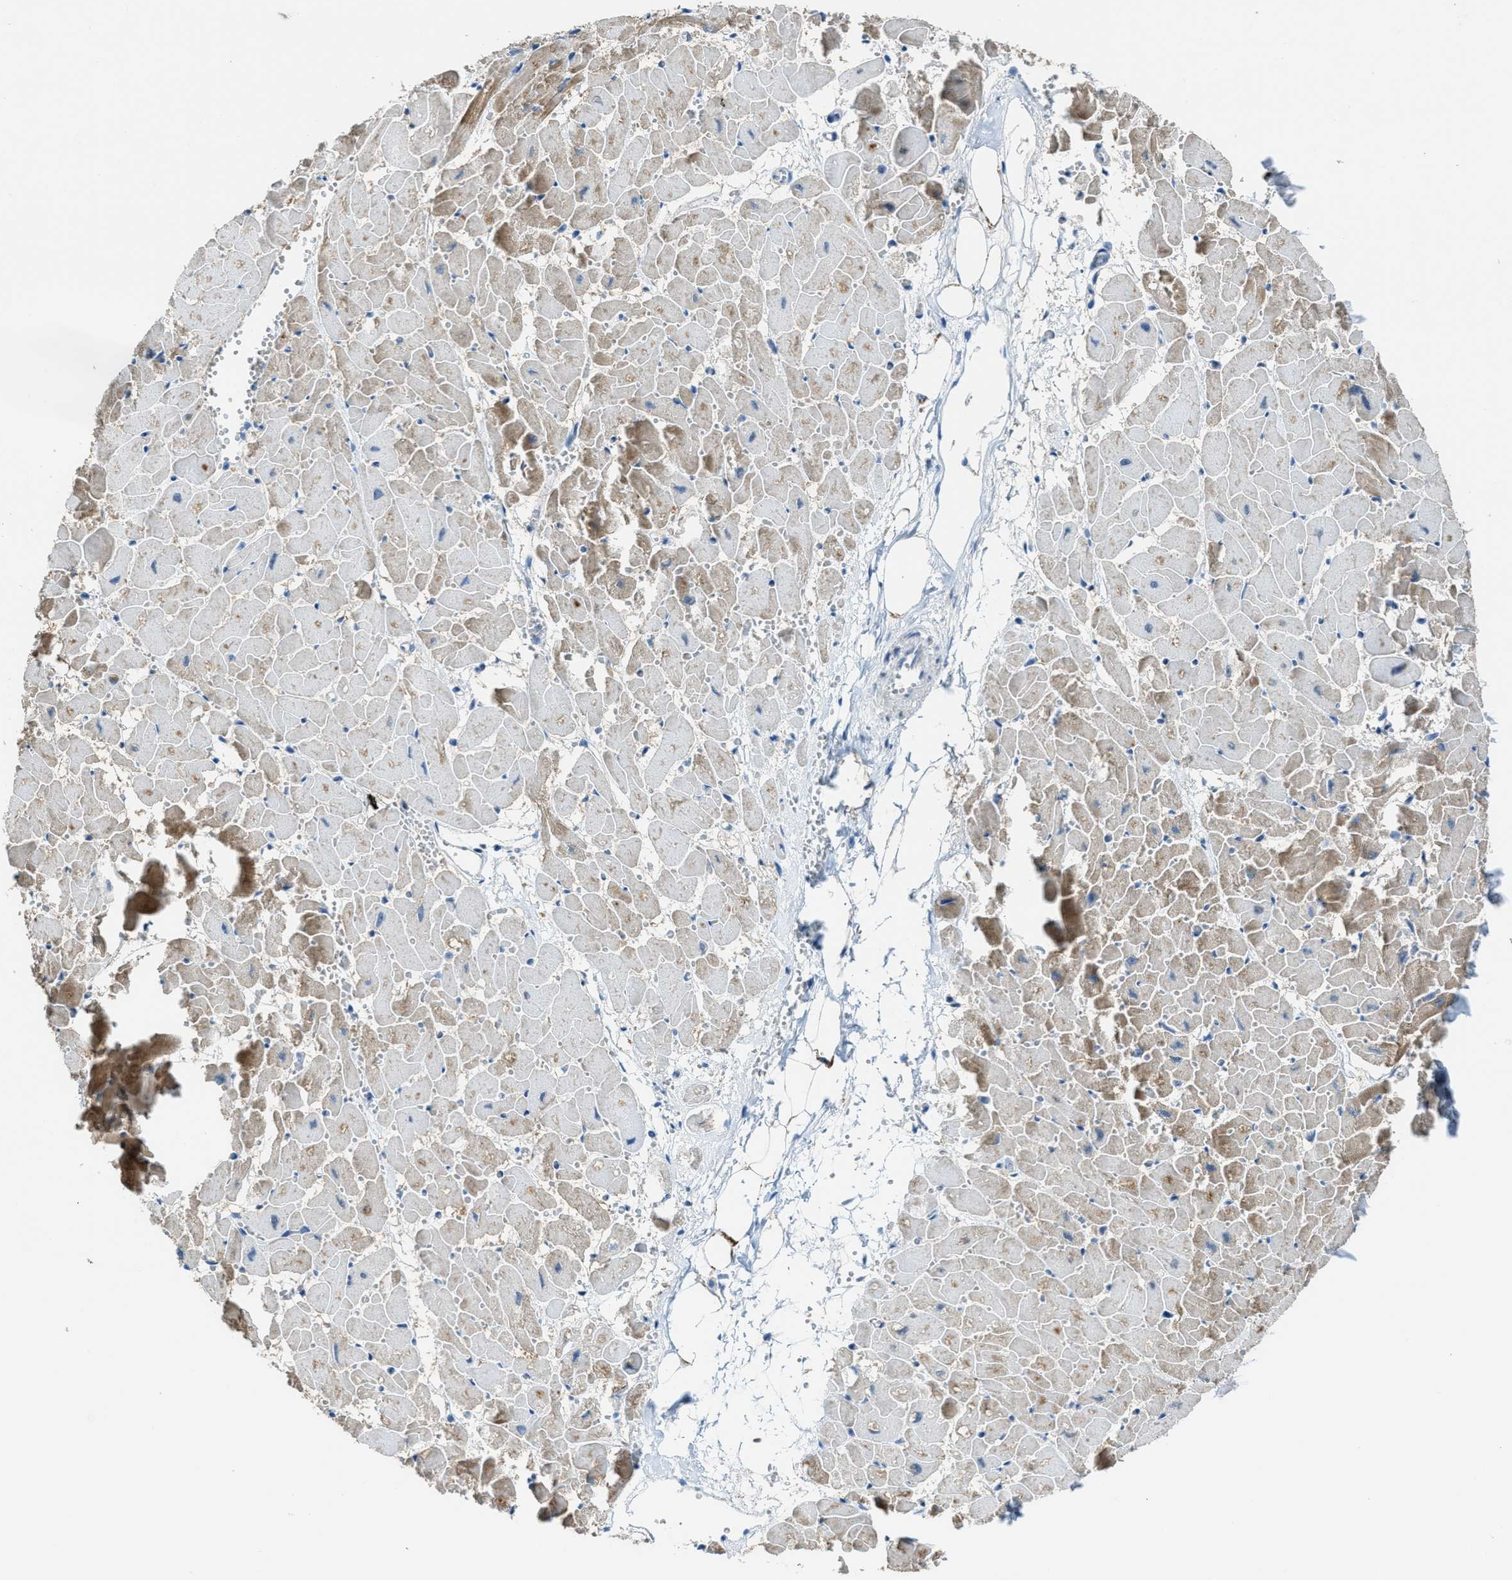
{"staining": {"intensity": "moderate", "quantity": "<25%", "location": "cytoplasmic/membranous"}, "tissue": "heart muscle", "cell_type": "Cardiomyocytes", "image_type": "normal", "snomed": [{"axis": "morphology", "description": "Normal tissue, NOS"}, {"axis": "topography", "description": "Heart"}], "caption": "Protein staining reveals moderate cytoplasmic/membranous expression in approximately <25% of cardiomyocytes in benign heart muscle. Immunohistochemistry (ihc) stains the protein in brown and the nuclei are stained blue.", "gene": "CDON", "patient": {"sex": "female", "age": 19}}